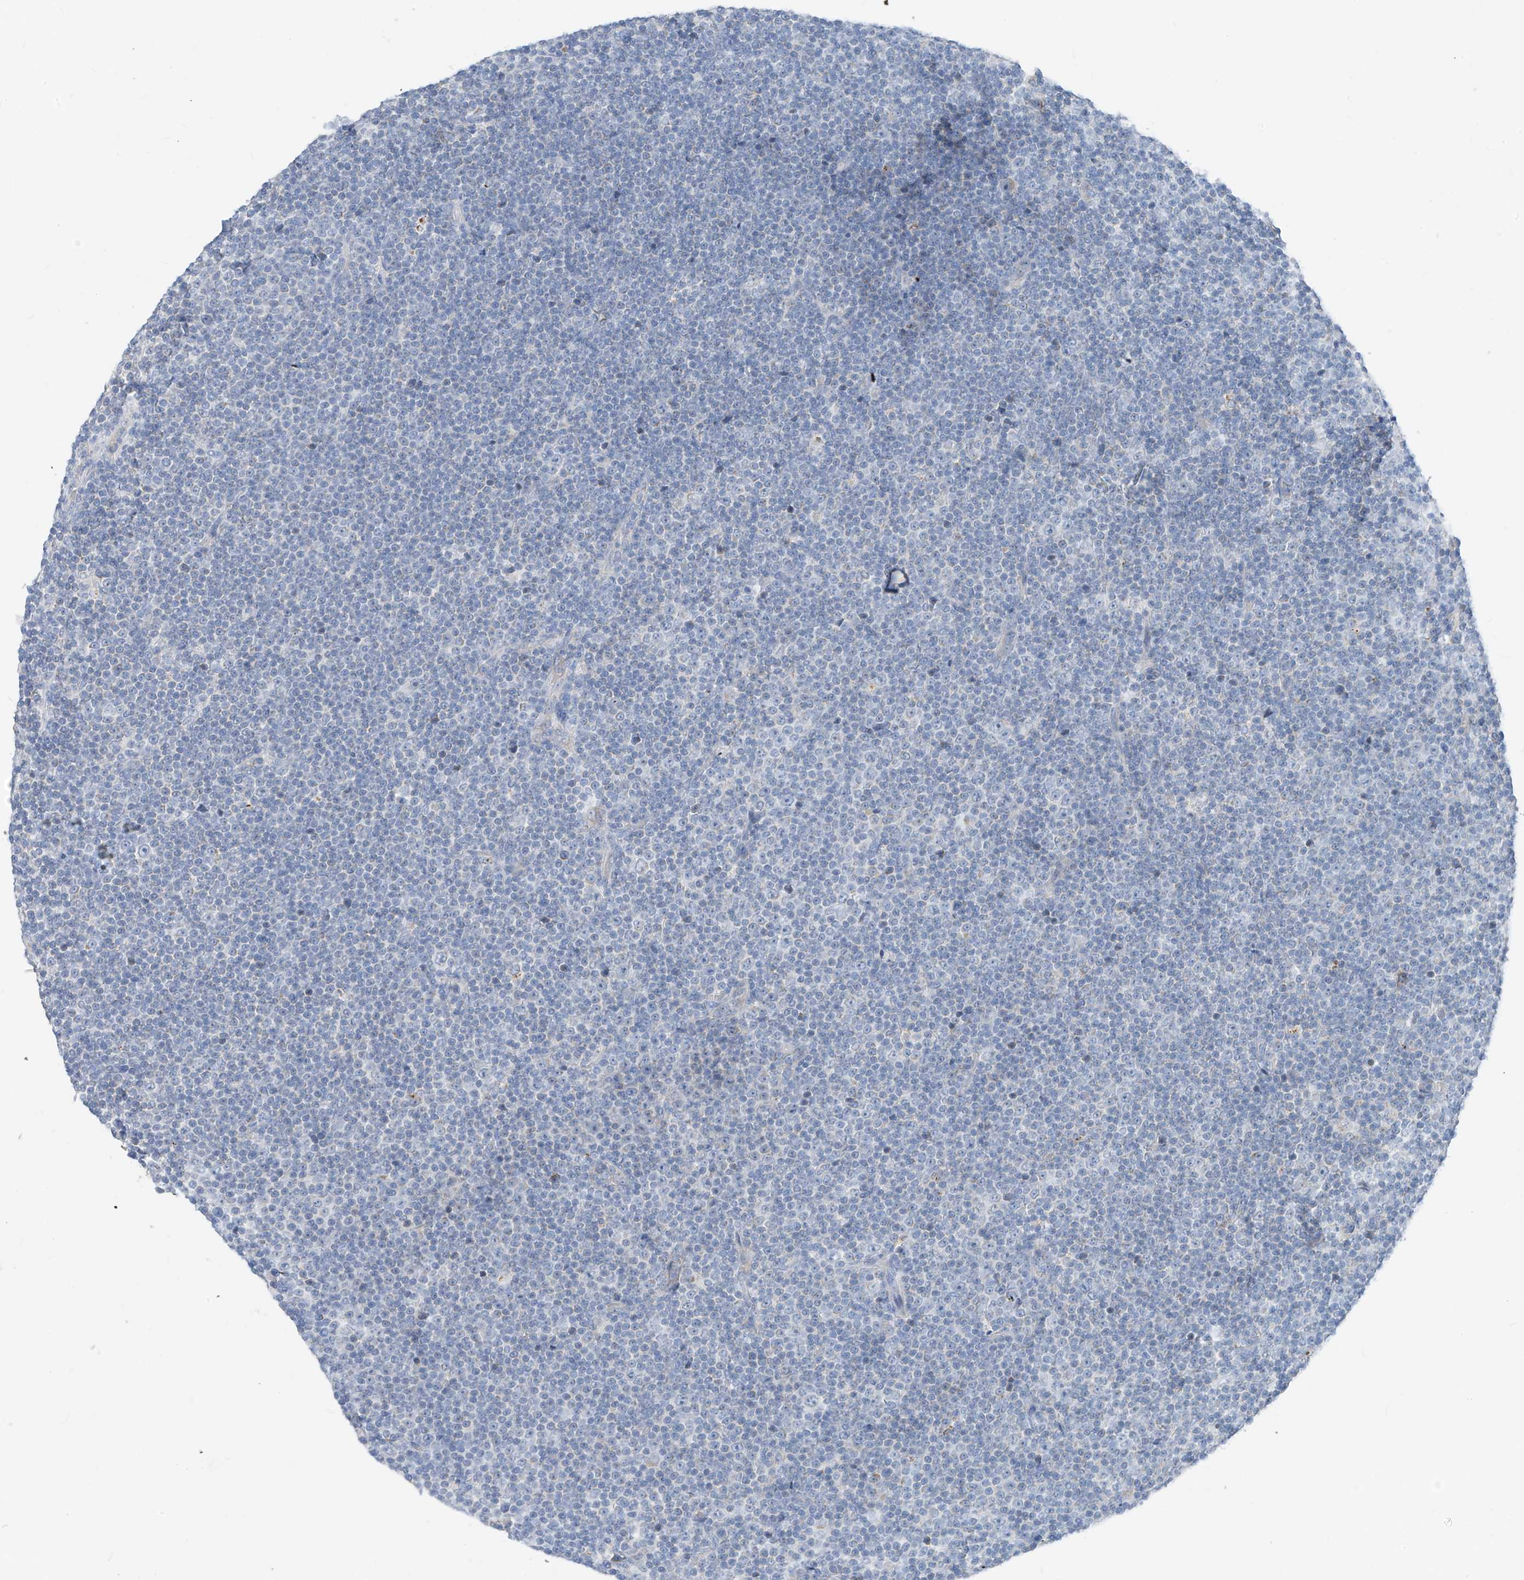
{"staining": {"intensity": "negative", "quantity": "none", "location": "none"}, "tissue": "lymphoma", "cell_type": "Tumor cells", "image_type": "cancer", "snomed": [{"axis": "morphology", "description": "Malignant lymphoma, non-Hodgkin's type, Low grade"}, {"axis": "topography", "description": "Lymph node"}], "caption": "Immunohistochemistry histopathology image of low-grade malignant lymphoma, non-Hodgkin's type stained for a protein (brown), which shows no staining in tumor cells.", "gene": "ZNF404", "patient": {"sex": "female", "age": 67}}